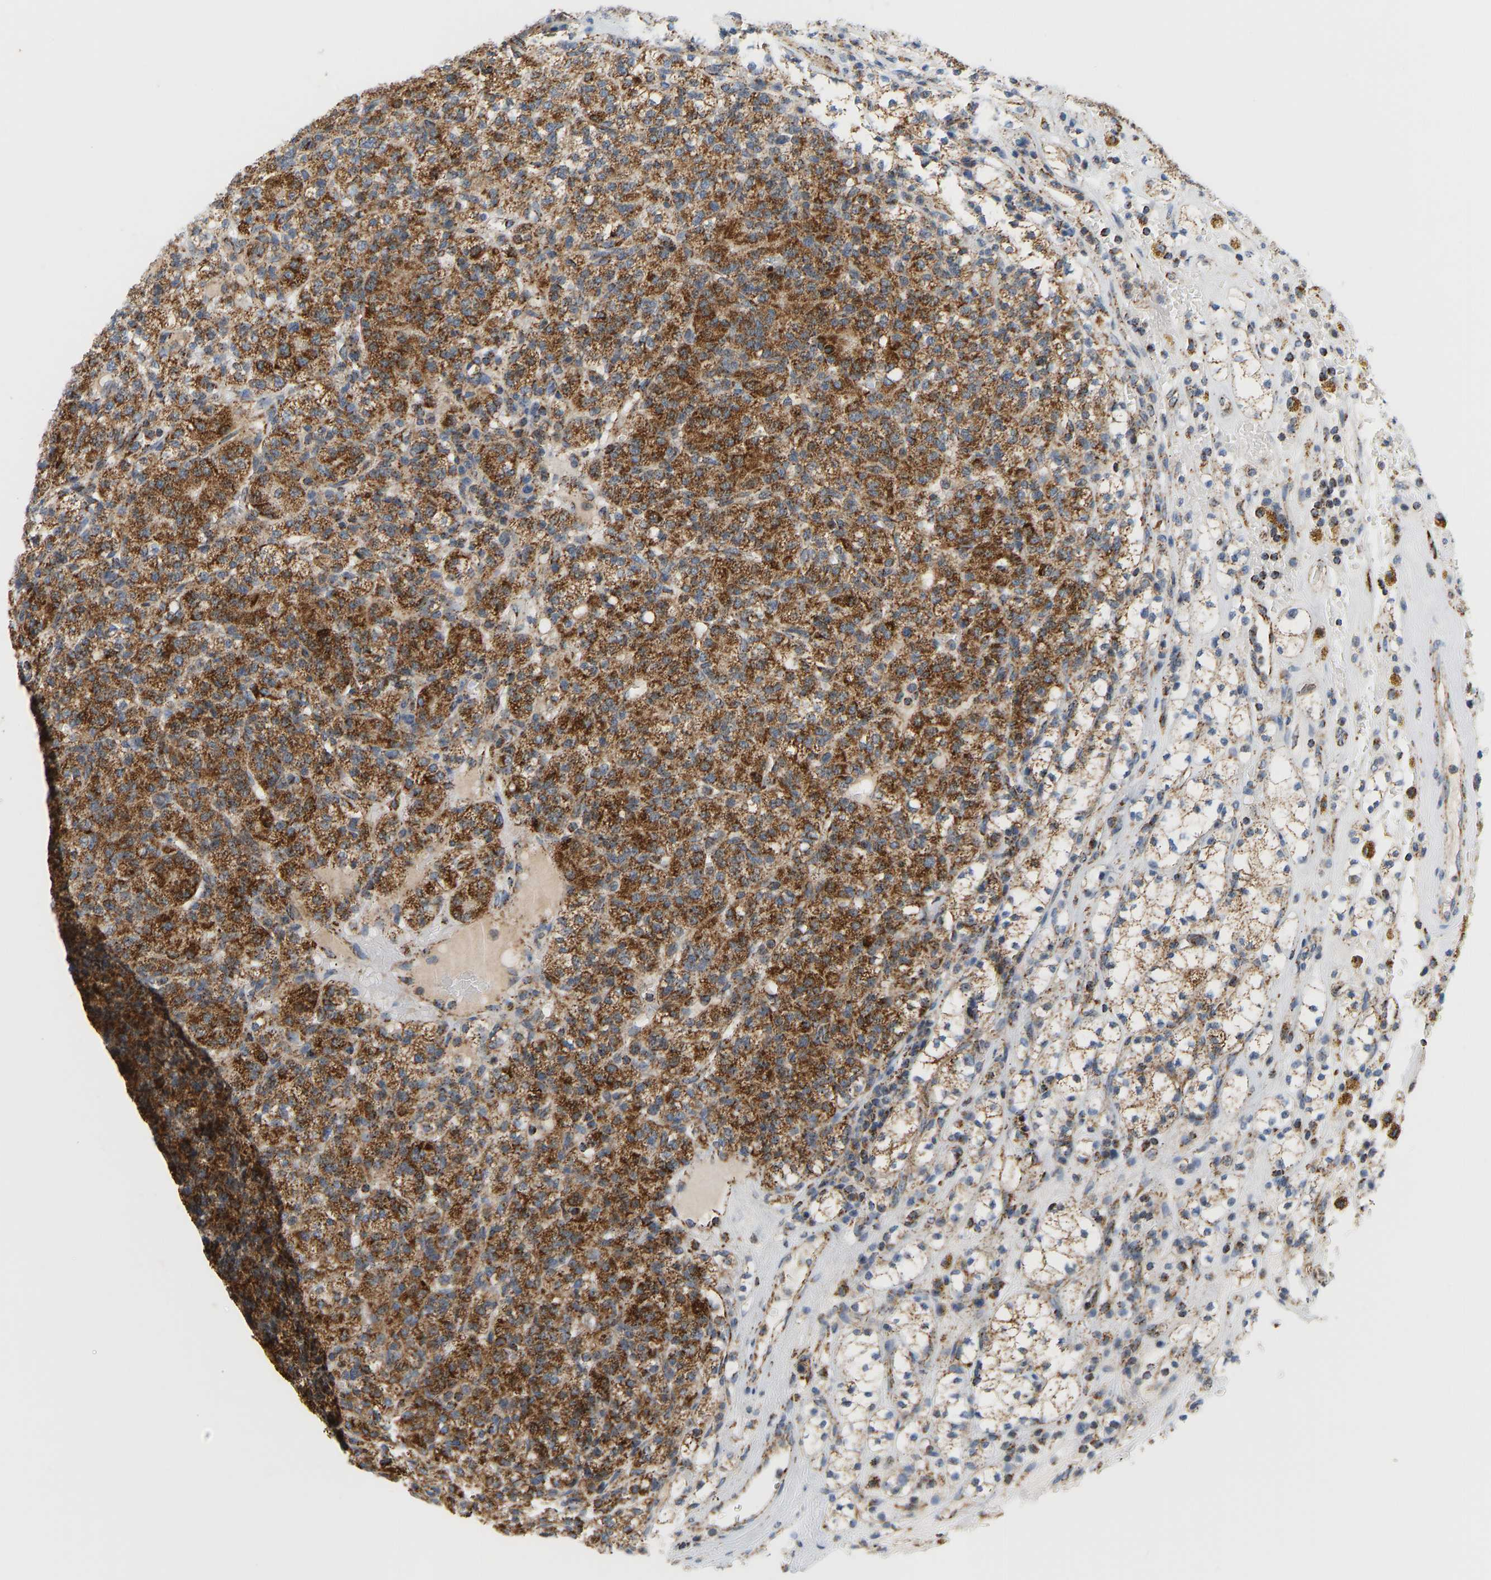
{"staining": {"intensity": "moderate", "quantity": ">75%", "location": "cytoplasmic/membranous"}, "tissue": "renal cancer", "cell_type": "Tumor cells", "image_type": "cancer", "snomed": [{"axis": "morphology", "description": "Adenocarcinoma, NOS"}, {"axis": "topography", "description": "Kidney"}], "caption": "Immunohistochemical staining of human renal cancer shows moderate cytoplasmic/membranous protein expression in about >75% of tumor cells. (IHC, brightfield microscopy, high magnification).", "gene": "GPSM2", "patient": {"sex": "male", "age": 77}}